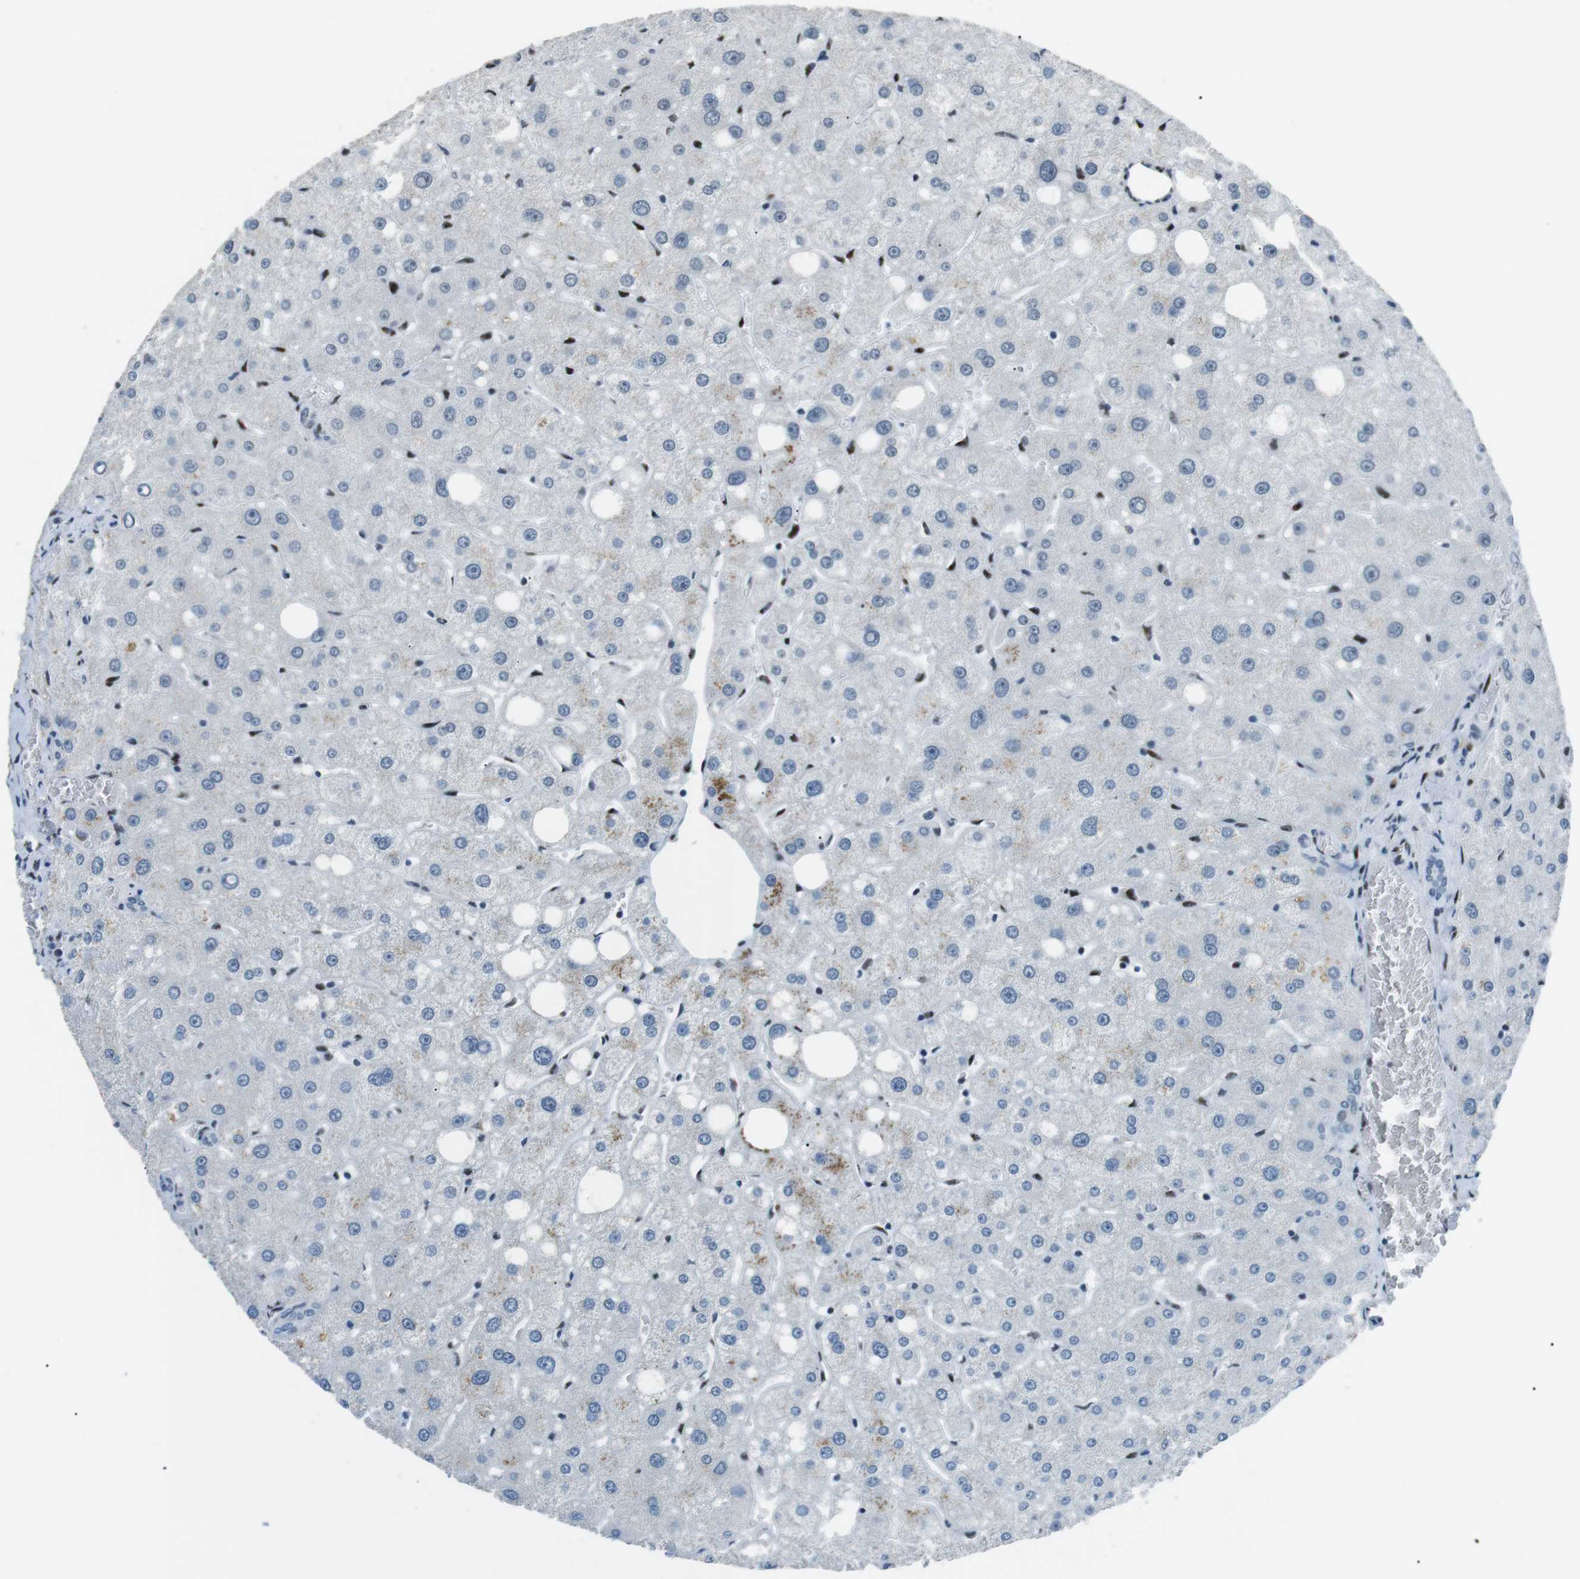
{"staining": {"intensity": "negative", "quantity": "none", "location": "none"}, "tissue": "liver", "cell_type": "Cholangiocytes", "image_type": "normal", "snomed": [{"axis": "morphology", "description": "Normal tissue, NOS"}, {"axis": "topography", "description": "Liver"}], "caption": "High power microscopy image of an immunohistochemistry photomicrograph of benign liver, revealing no significant positivity in cholangiocytes.", "gene": "PML", "patient": {"sex": "male", "age": 73}}